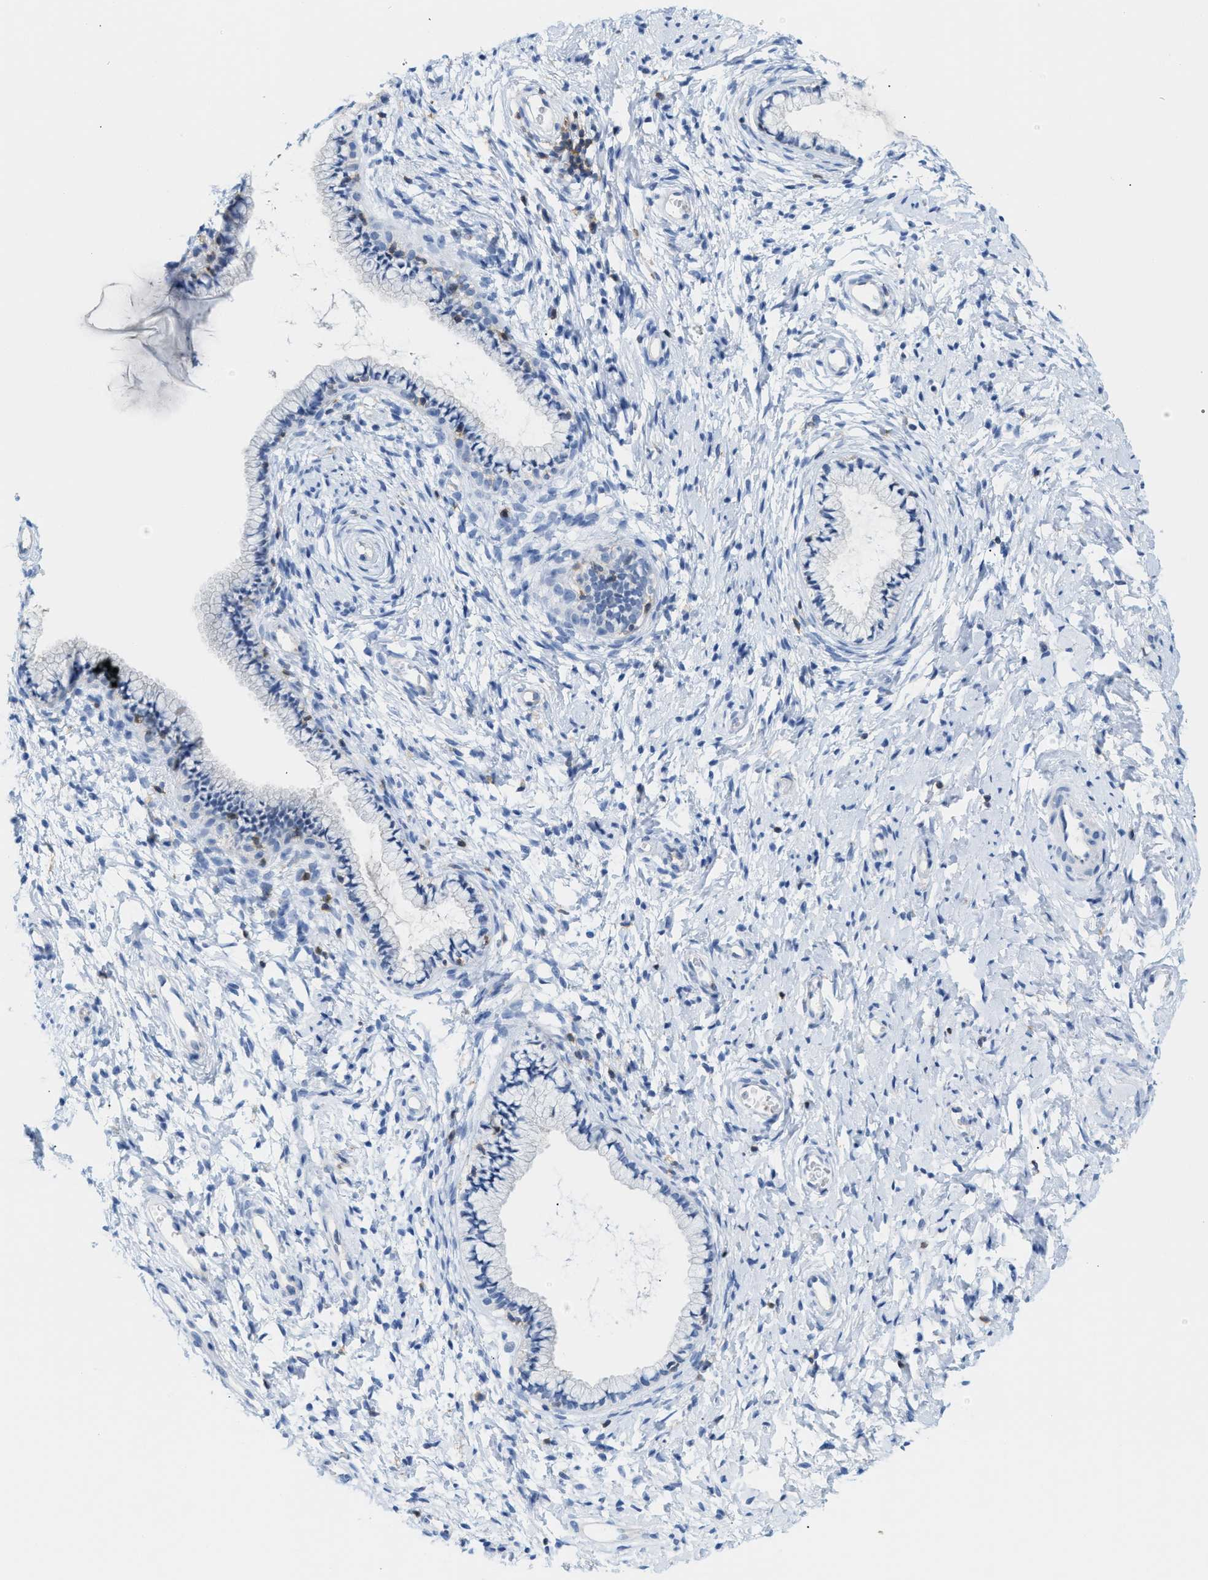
{"staining": {"intensity": "negative", "quantity": "none", "location": "none"}, "tissue": "cervix", "cell_type": "Glandular cells", "image_type": "normal", "snomed": [{"axis": "morphology", "description": "Normal tissue, NOS"}, {"axis": "topography", "description": "Cervix"}], "caption": "Immunohistochemistry micrograph of benign cervix: cervix stained with DAB demonstrates no significant protein expression in glandular cells. (Immunohistochemistry, brightfield microscopy, high magnification).", "gene": "IL16", "patient": {"sex": "female", "age": 72}}